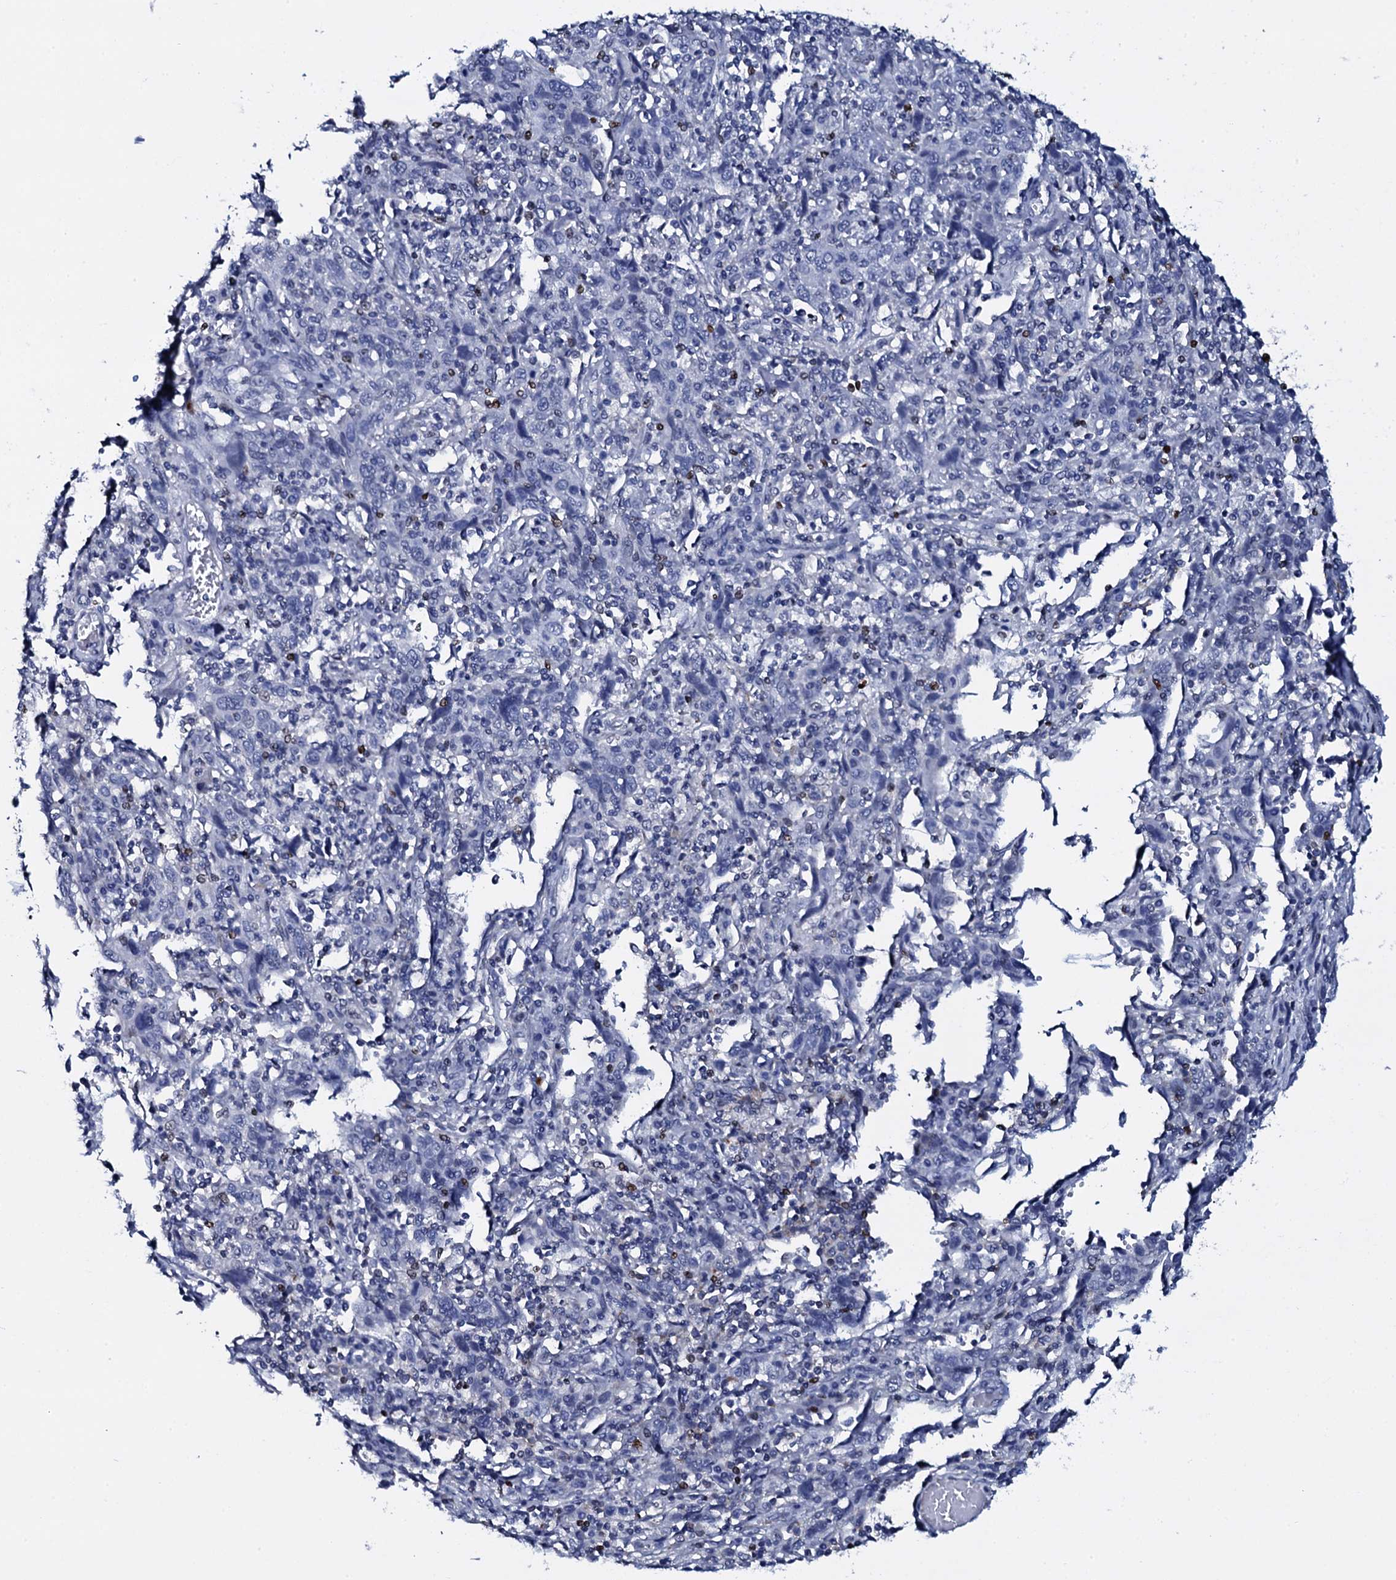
{"staining": {"intensity": "negative", "quantity": "none", "location": "none"}, "tissue": "cervical cancer", "cell_type": "Tumor cells", "image_type": "cancer", "snomed": [{"axis": "morphology", "description": "Squamous cell carcinoma, NOS"}, {"axis": "topography", "description": "Cervix"}], "caption": "Immunohistochemistry (IHC) of cervical cancer demonstrates no expression in tumor cells.", "gene": "NPM2", "patient": {"sex": "female", "age": 46}}